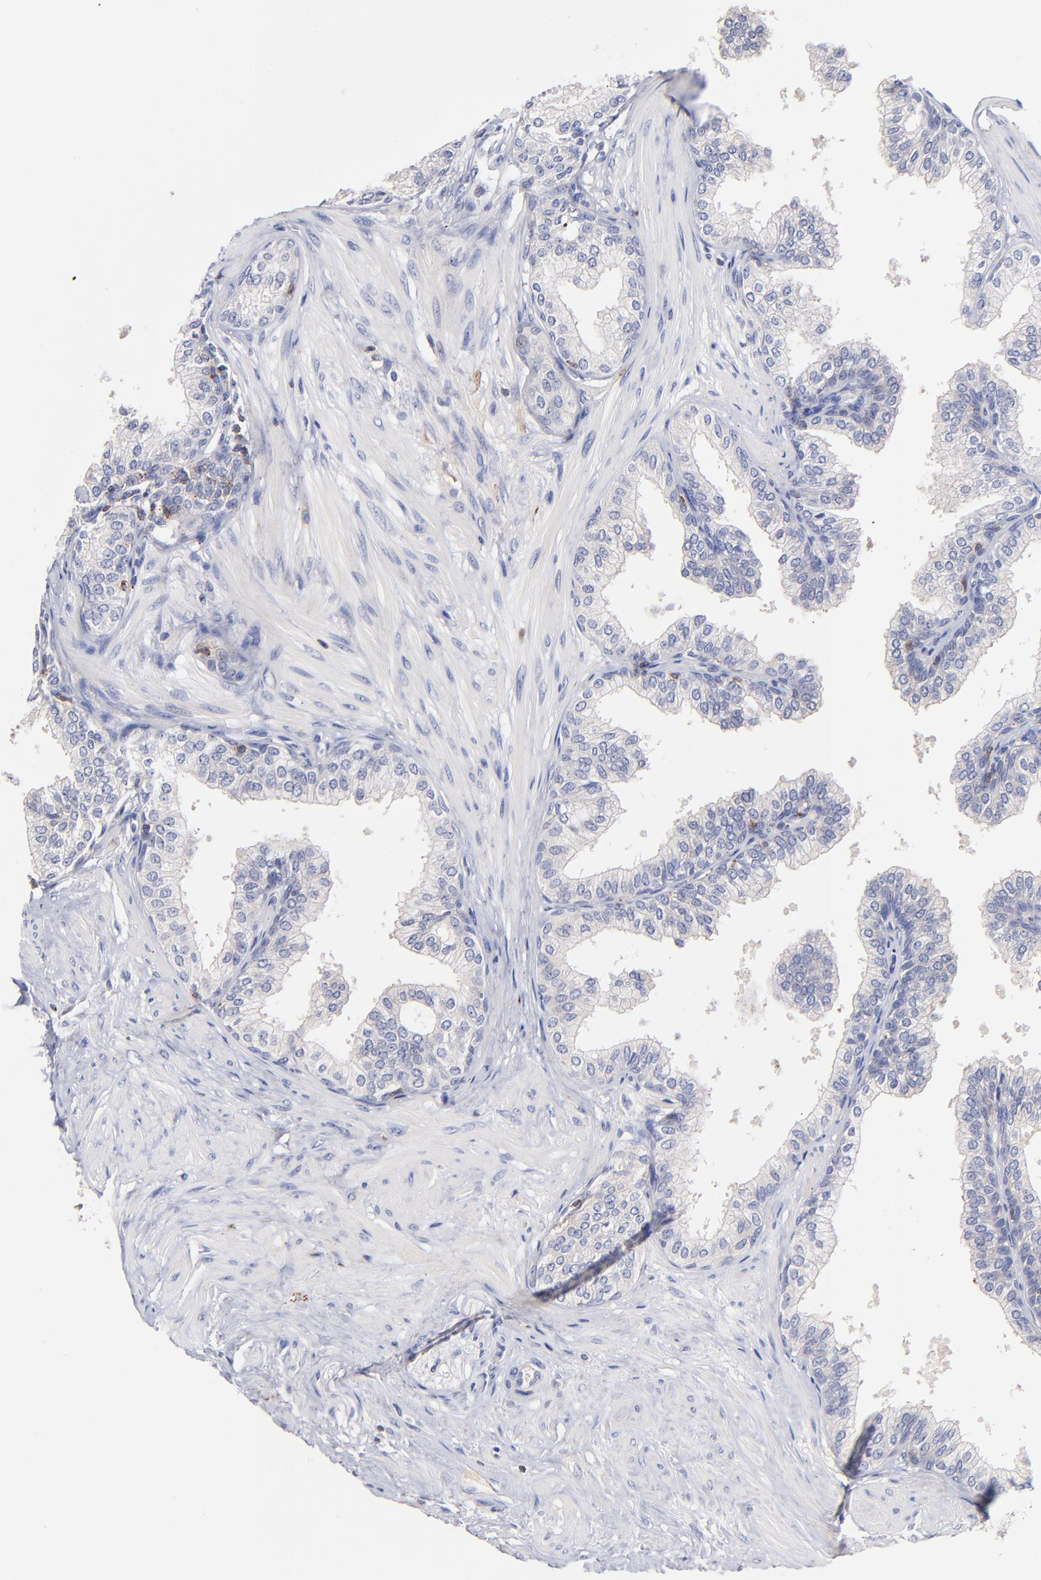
{"staining": {"intensity": "negative", "quantity": "none", "location": "none"}, "tissue": "prostate", "cell_type": "Glandular cells", "image_type": "normal", "snomed": [{"axis": "morphology", "description": "Normal tissue, NOS"}, {"axis": "topography", "description": "Prostate"}], "caption": "Prostate was stained to show a protein in brown. There is no significant staining in glandular cells. (Brightfield microscopy of DAB immunohistochemistry (IHC) at high magnification).", "gene": "KREMEN2", "patient": {"sex": "male", "age": 60}}